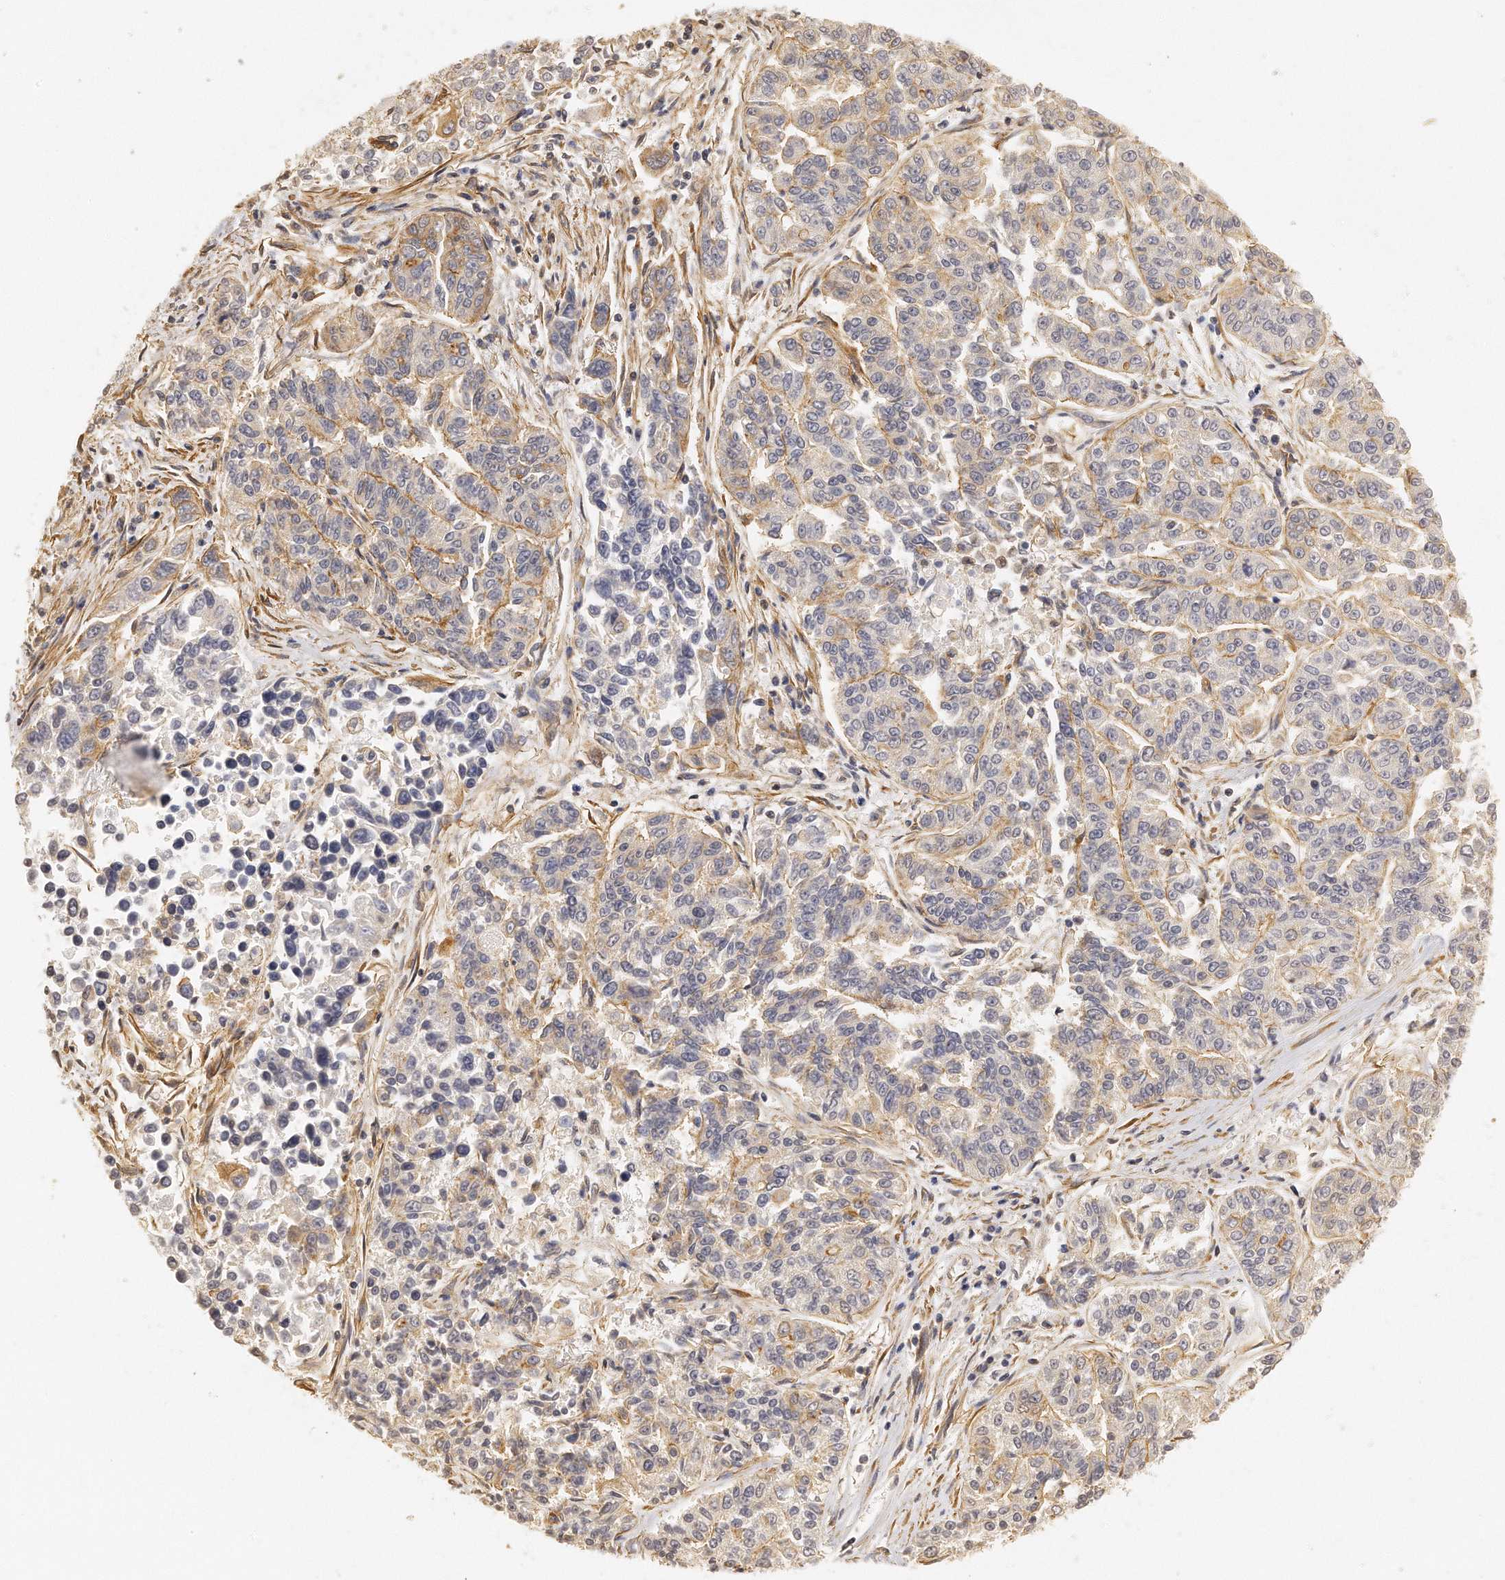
{"staining": {"intensity": "moderate", "quantity": "<25%", "location": "cytoplasmic/membranous"}, "tissue": "lung cancer", "cell_type": "Tumor cells", "image_type": "cancer", "snomed": [{"axis": "morphology", "description": "Adenocarcinoma, NOS"}, {"axis": "topography", "description": "Lung"}], "caption": "Lung cancer (adenocarcinoma) stained for a protein exhibits moderate cytoplasmic/membranous positivity in tumor cells. Using DAB (brown) and hematoxylin (blue) stains, captured at high magnification using brightfield microscopy.", "gene": "CHST7", "patient": {"sex": "male", "age": 84}}